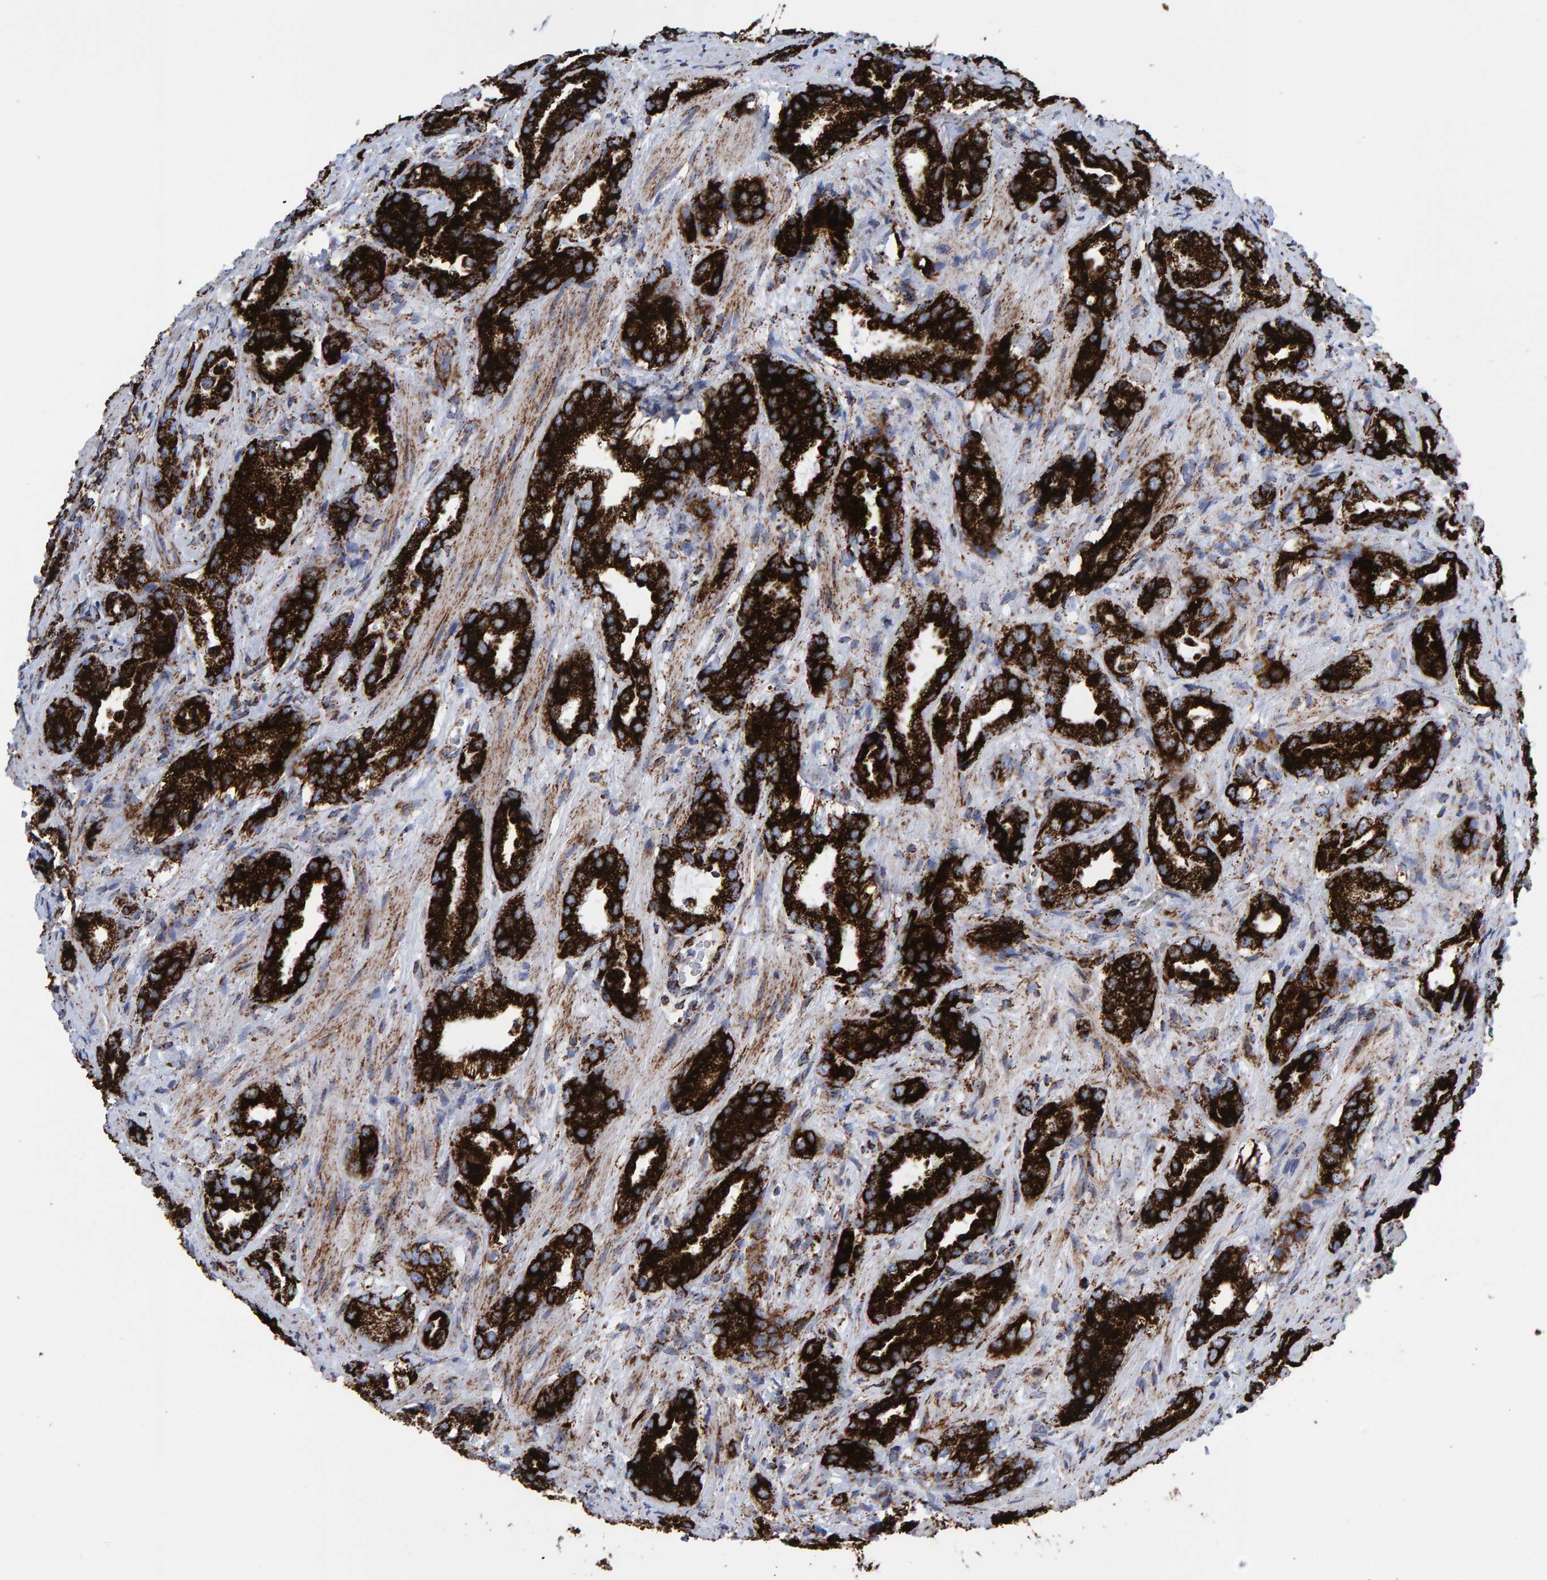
{"staining": {"intensity": "strong", "quantity": ">75%", "location": "cytoplasmic/membranous"}, "tissue": "prostate cancer", "cell_type": "Tumor cells", "image_type": "cancer", "snomed": [{"axis": "morphology", "description": "Adenocarcinoma, High grade"}, {"axis": "topography", "description": "Prostate"}], "caption": "Strong cytoplasmic/membranous staining for a protein is appreciated in approximately >75% of tumor cells of high-grade adenocarcinoma (prostate) using immunohistochemistry (IHC).", "gene": "ENSG00000262660", "patient": {"sex": "male", "age": 63}}